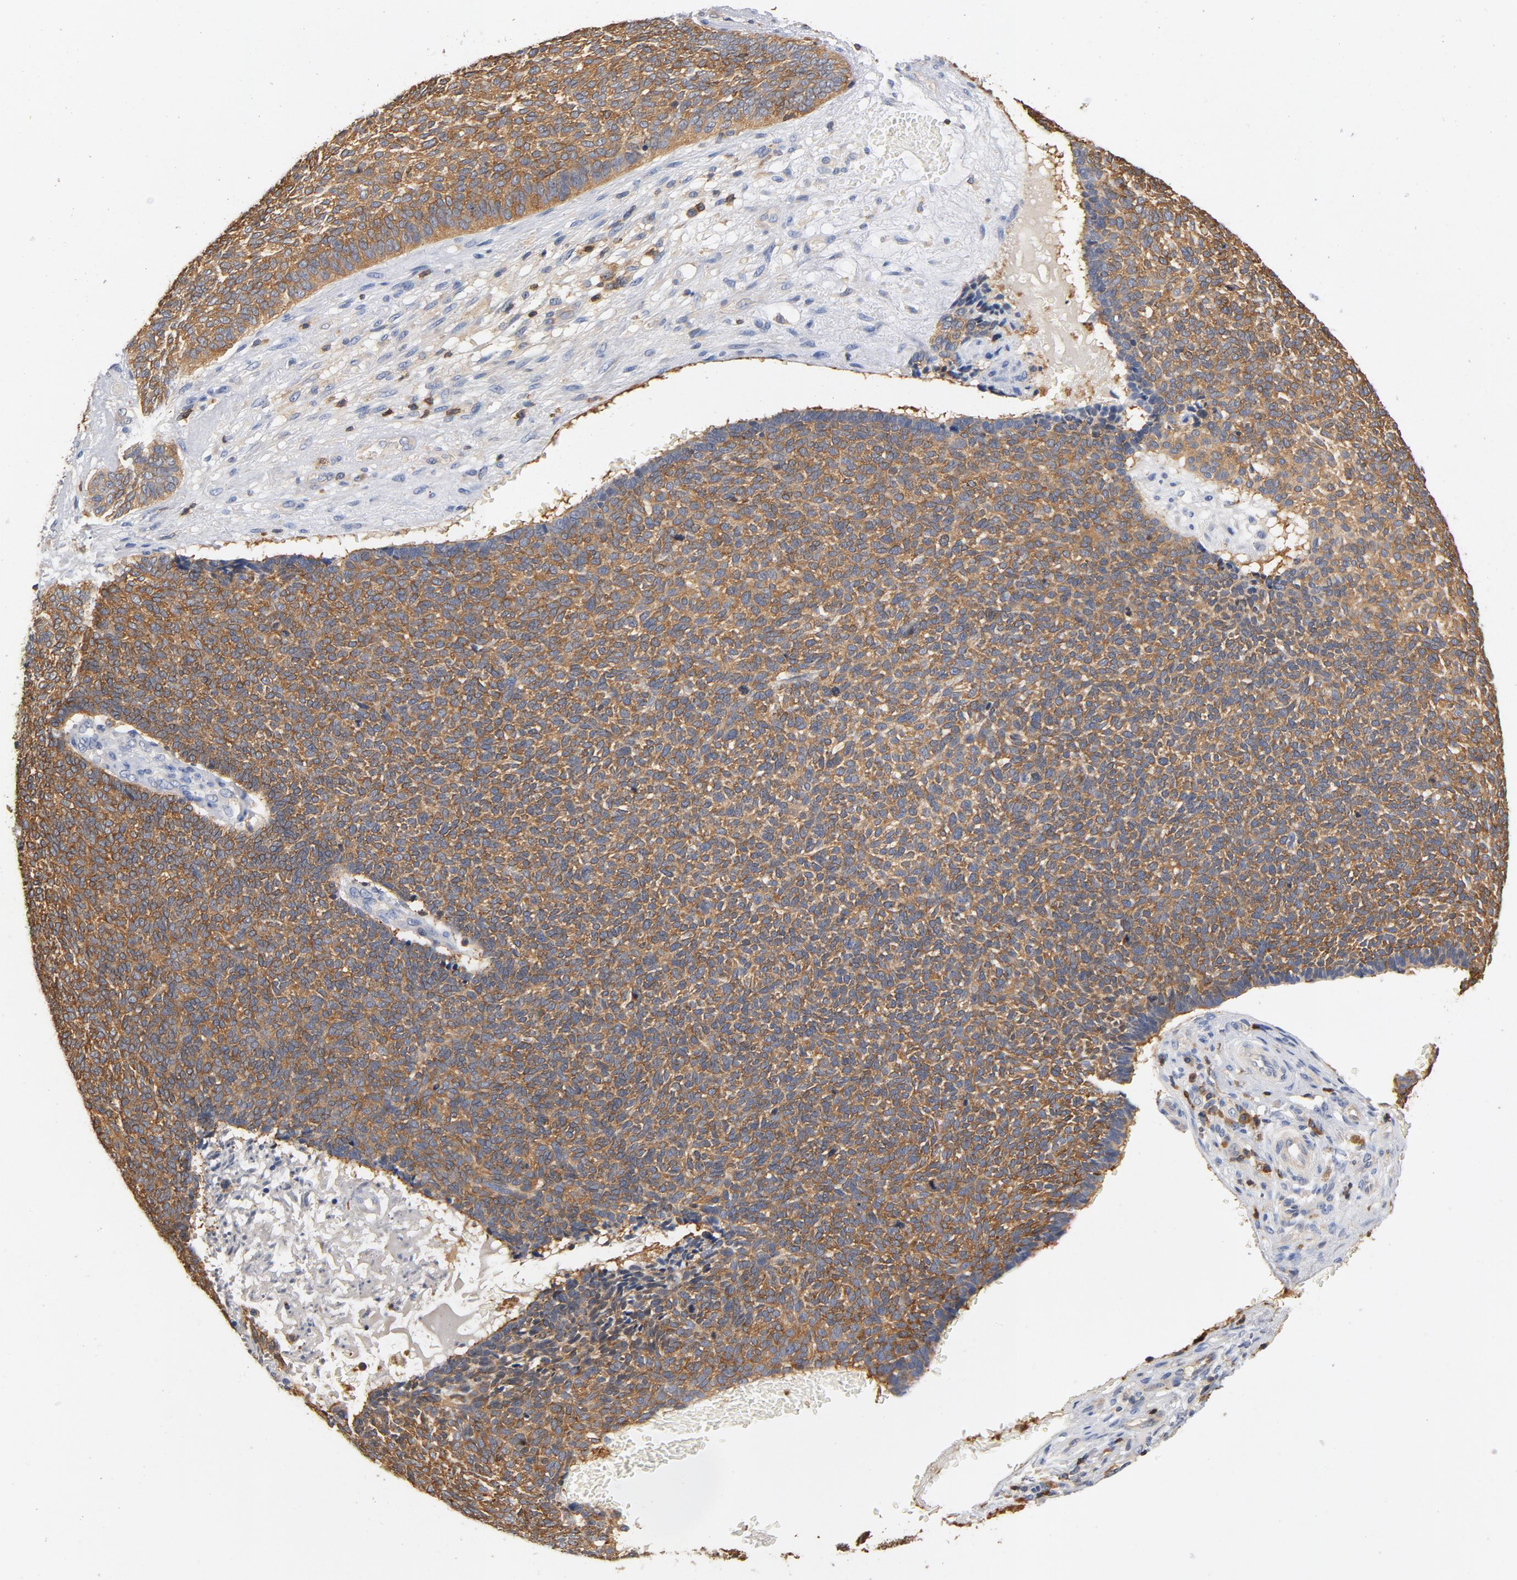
{"staining": {"intensity": "moderate", "quantity": ">75%", "location": "cytoplasmic/membranous"}, "tissue": "skin cancer", "cell_type": "Tumor cells", "image_type": "cancer", "snomed": [{"axis": "morphology", "description": "Basal cell carcinoma"}, {"axis": "topography", "description": "Skin"}], "caption": "An IHC photomicrograph of tumor tissue is shown. Protein staining in brown labels moderate cytoplasmic/membranous positivity in basal cell carcinoma (skin) within tumor cells.", "gene": "EZR", "patient": {"sex": "male", "age": 87}}